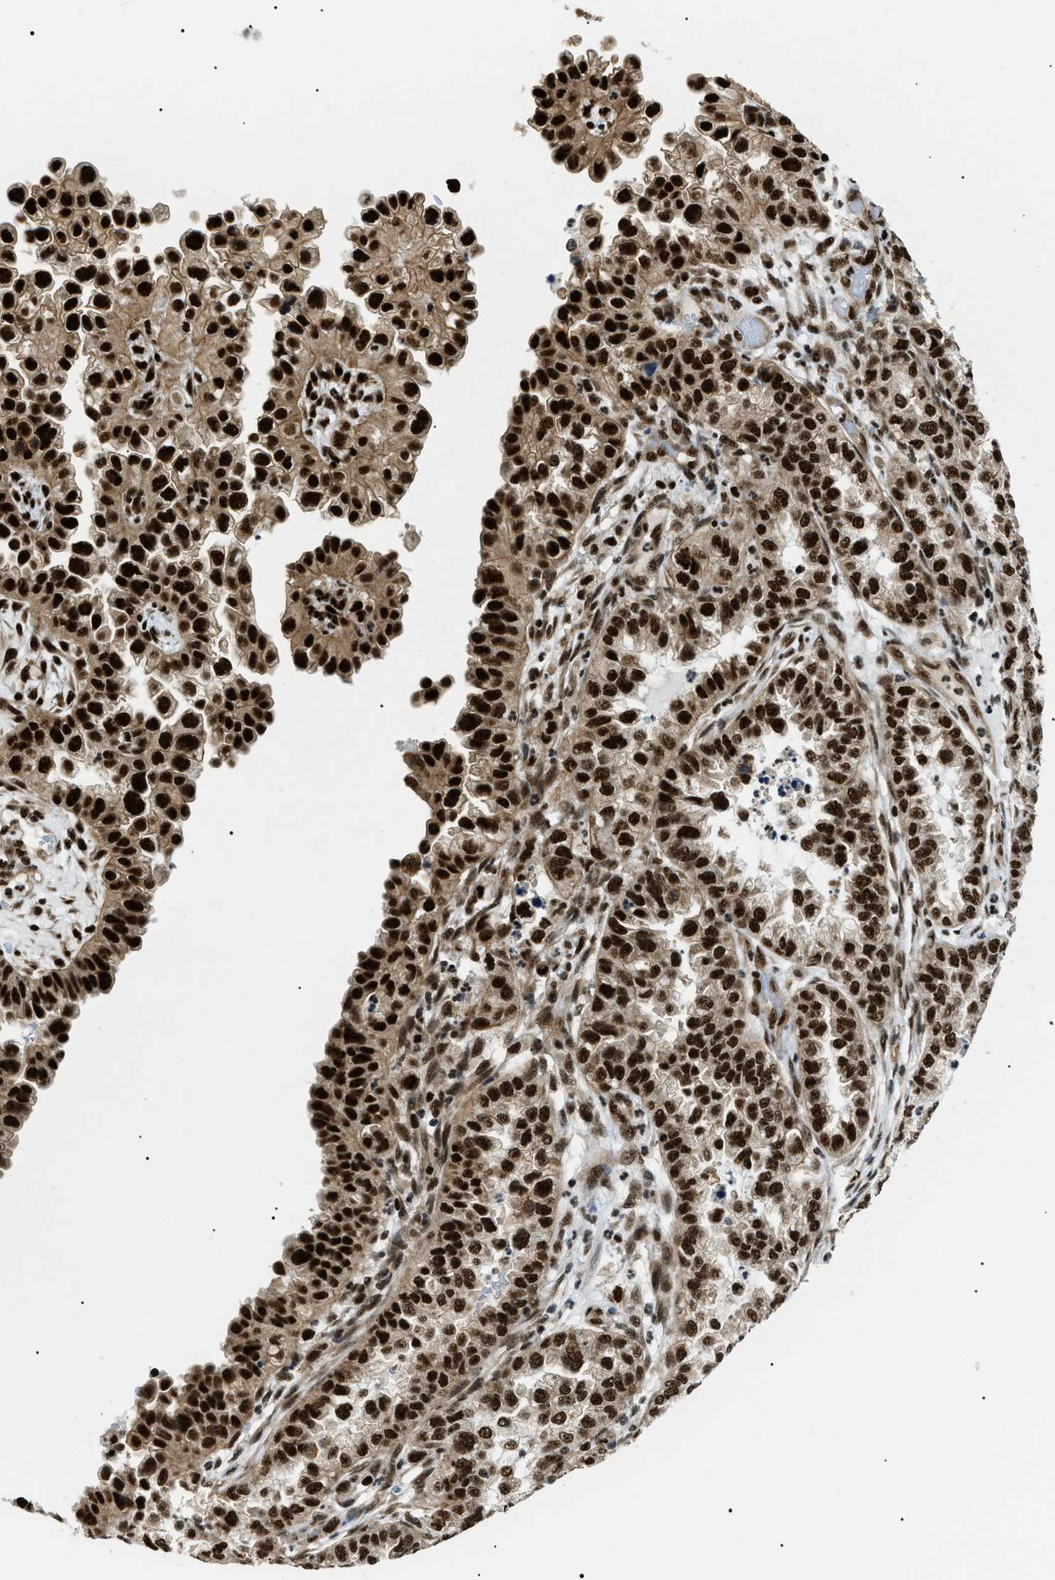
{"staining": {"intensity": "strong", "quantity": ">75%", "location": "cytoplasmic/membranous,nuclear"}, "tissue": "endometrial cancer", "cell_type": "Tumor cells", "image_type": "cancer", "snomed": [{"axis": "morphology", "description": "Adenocarcinoma, NOS"}, {"axis": "topography", "description": "Endometrium"}], "caption": "An image showing strong cytoplasmic/membranous and nuclear staining in approximately >75% of tumor cells in endometrial cancer, as visualized by brown immunohistochemical staining.", "gene": "CWC25", "patient": {"sex": "female", "age": 85}}